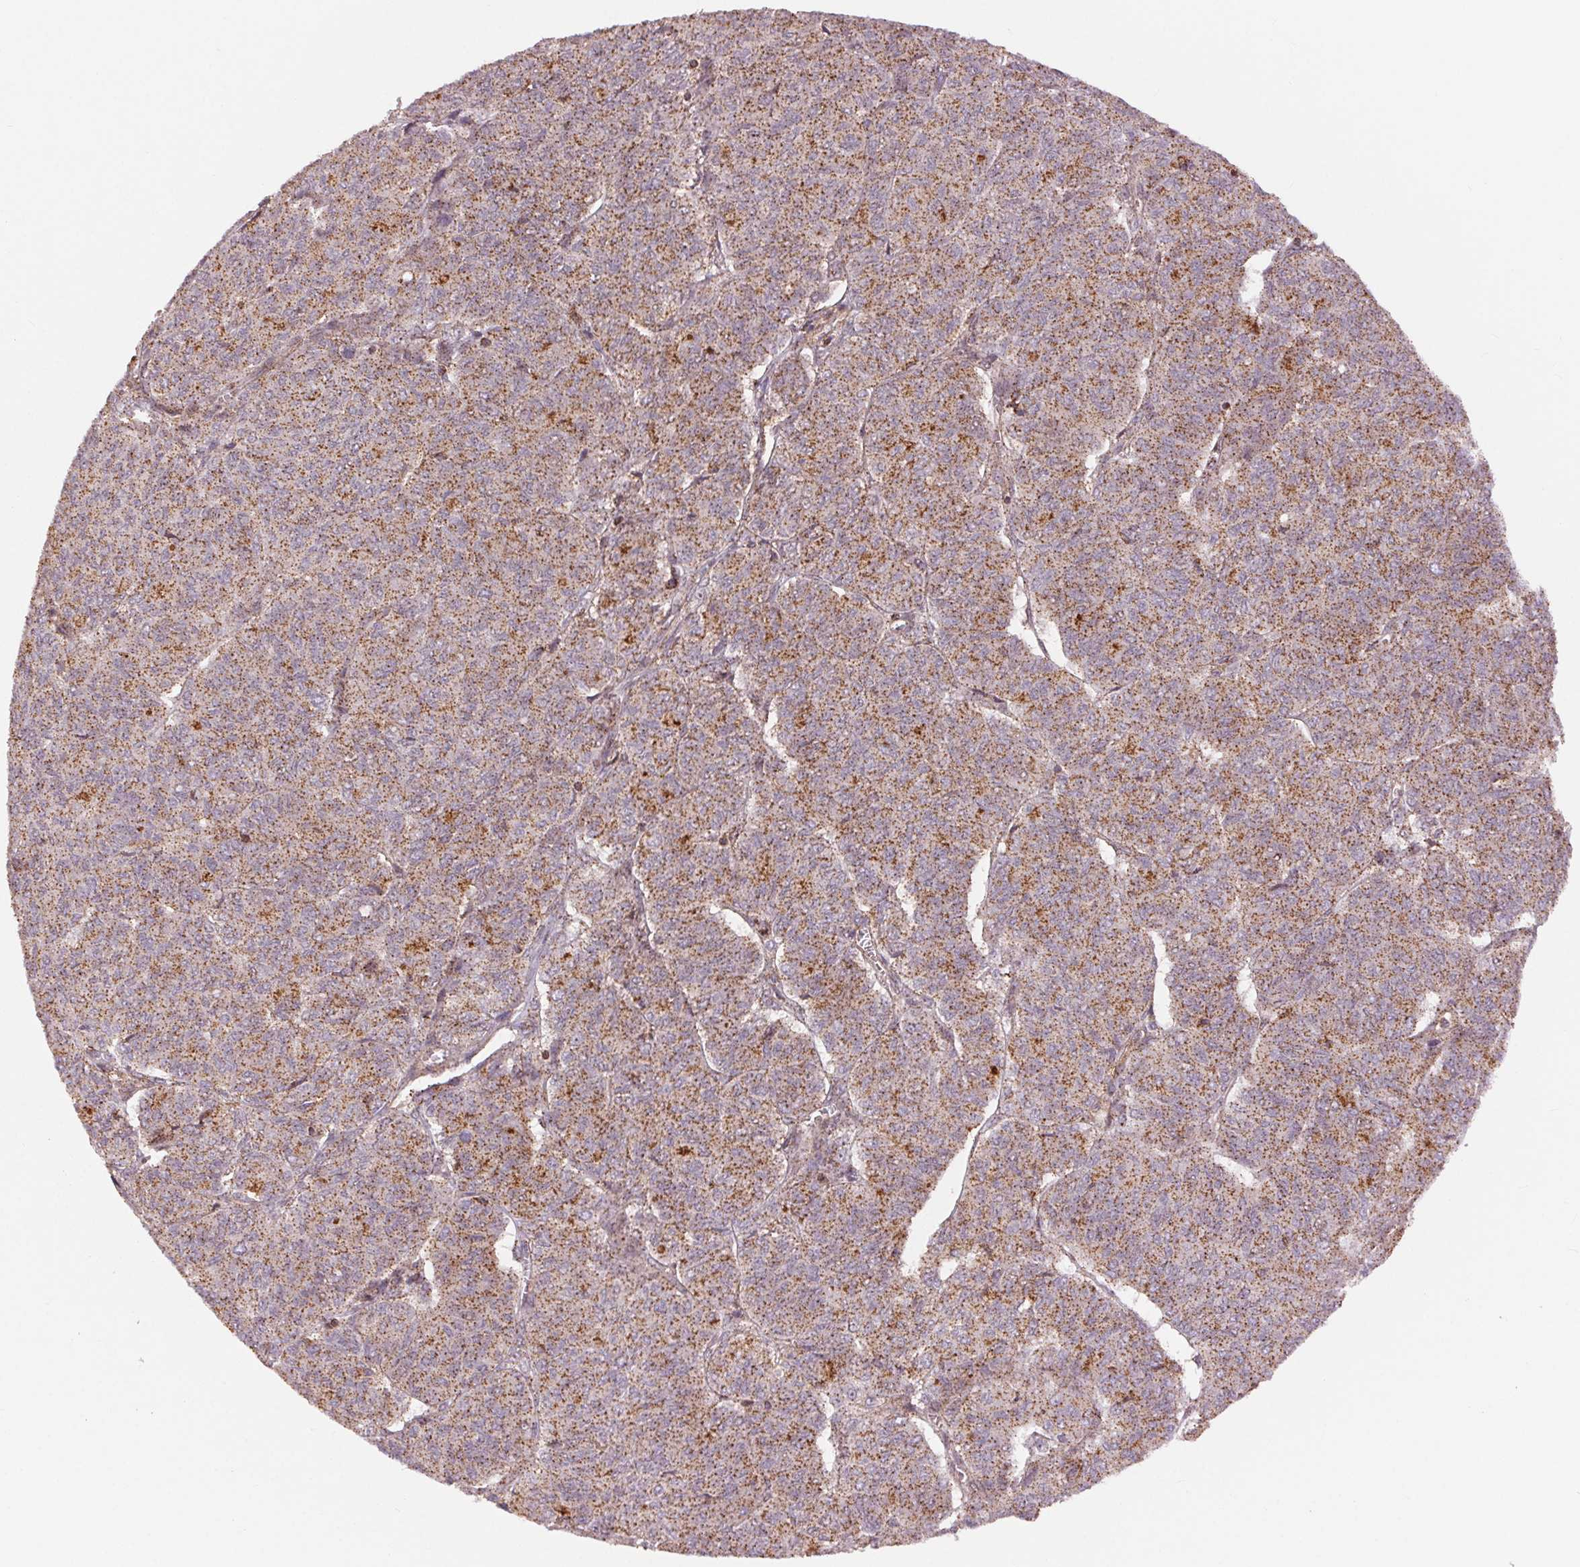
{"staining": {"intensity": "moderate", "quantity": ">75%", "location": "cytoplasmic/membranous"}, "tissue": "ovarian cancer", "cell_type": "Tumor cells", "image_type": "cancer", "snomed": [{"axis": "morphology", "description": "Carcinoma, endometroid"}, {"axis": "topography", "description": "Ovary"}], "caption": "High-power microscopy captured an IHC image of ovarian cancer, revealing moderate cytoplasmic/membranous staining in about >75% of tumor cells.", "gene": "CHMP4B", "patient": {"sex": "female", "age": 80}}